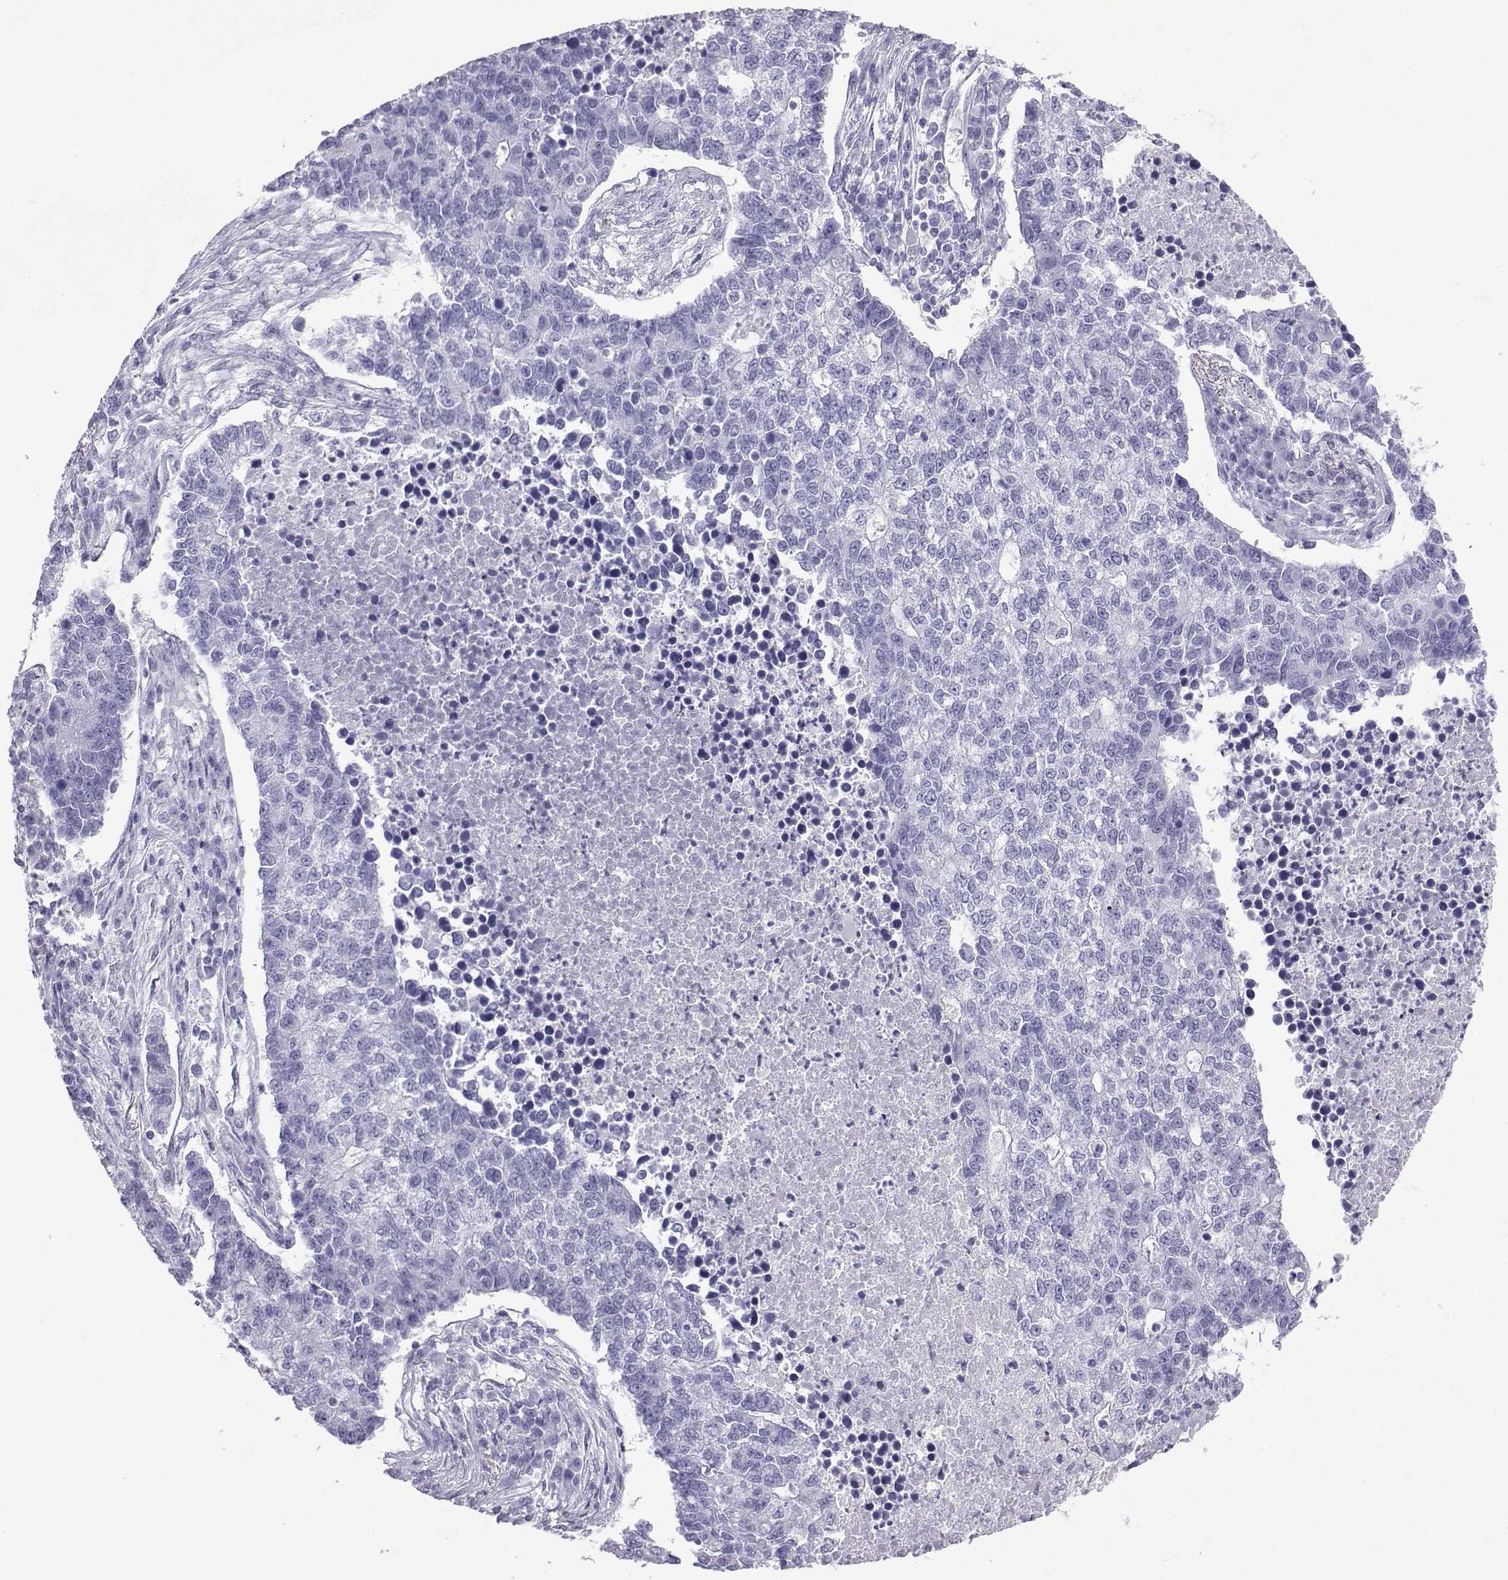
{"staining": {"intensity": "negative", "quantity": "none", "location": "none"}, "tissue": "lung cancer", "cell_type": "Tumor cells", "image_type": "cancer", "snomed": [{"axis": "morphology", "description": "Adenocarcinoma, NOS"}, {"axis": "topography", "description": "Lung"}], "caption": "The immunohistochemistry (IHC) photomicrograph has no significant staining in tumor cells of lung cancer tissue. Brightfield microscopy of immunohistochemistry (IHC) stained with DAB (brown) and hematoxylin (blue), captured at high magnification.", "gene": "SLC18A2", "patient": {"sex": "male", "age": 57}}